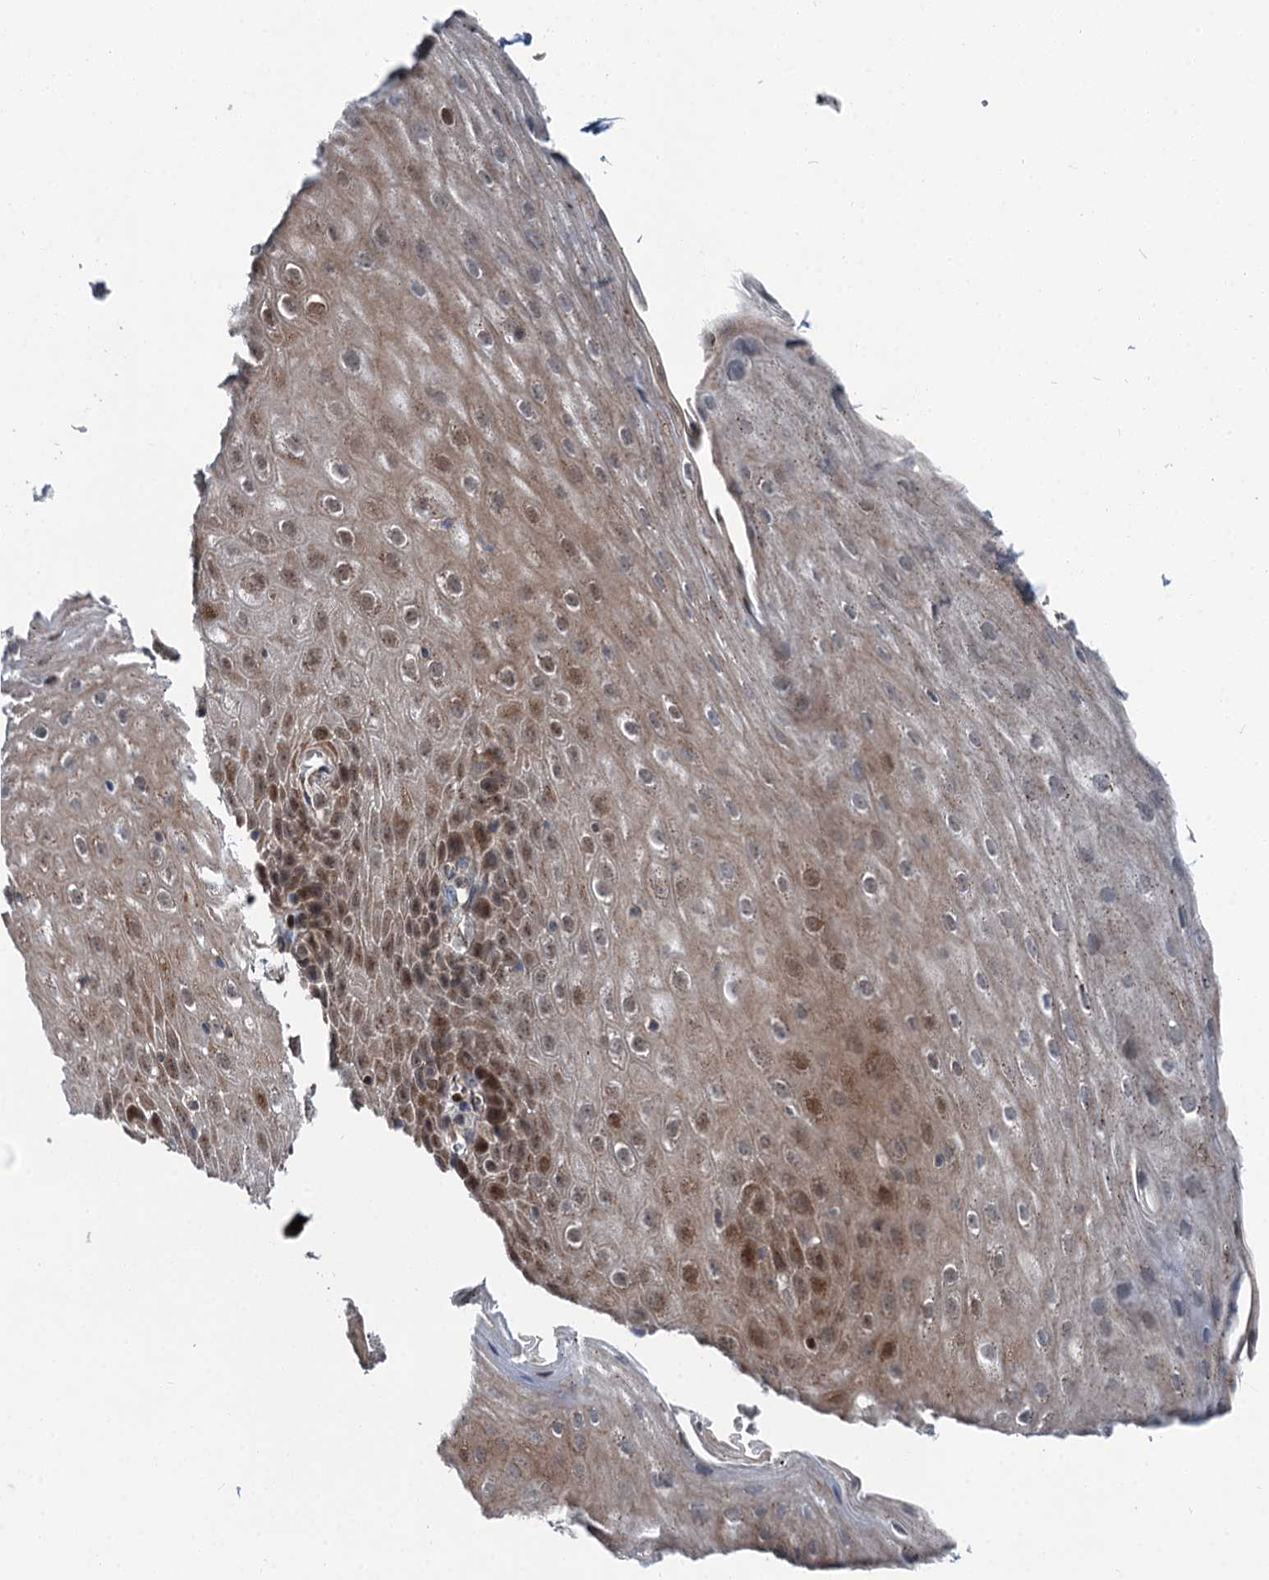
{"staining": {"intensity": "moderate", "quantity": "25%-75%", "location": "cytoplasmic/membranous,nuclear"}, "tissue": "esophagus", "cell_type": "Squamous epithelial cells", "image_type": "normal", "snomed": [{"axis": "morphology", "description": "Normal tissue, NOS"}, {"axis": "topography", "description": "Esophagus"}], "caption": "An image showing moderate cytoplasmic/membranous,nuclear staining in about 25%-75% of squamous epithelial cells in unremarkable esophagus, as visualized by brown immunohistochemical staining.", "gene": "POLR1D", "patient": {"sex": "female", "age": 61}}